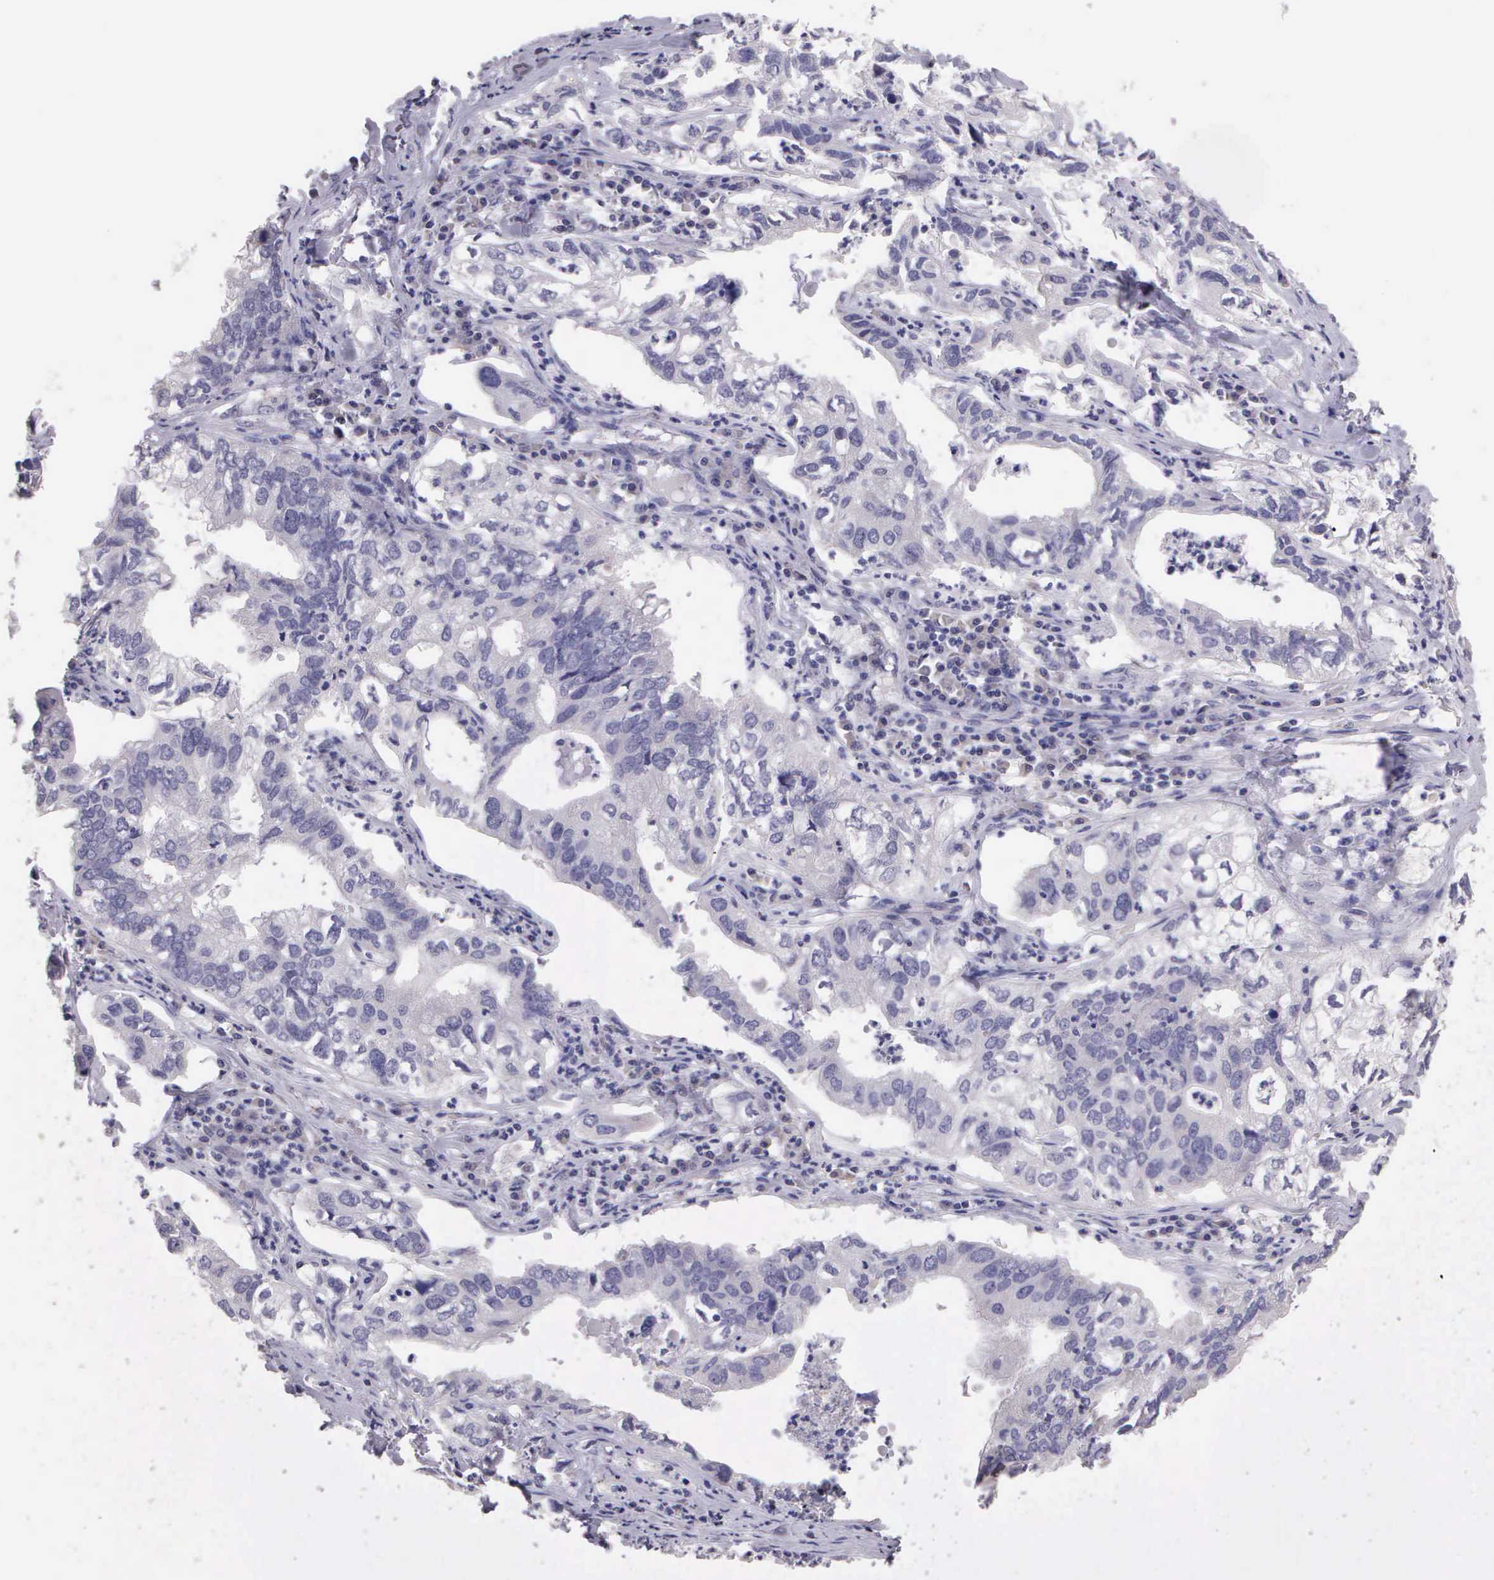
{"staining": {"intensity": "negative", "quantity": "none", "location": "none"}, "tissue": "lung cancer", "cell_type": "Tumor cells", "image_type": "cancer", "snomed": [{"axis": "morphology", "description": "Adenocarcinoma, NOS"}, {"axis": "topography", "description": "Lung"}], "caption": "This is an immunohistochemistry histopathology image of adenocarcinoma (lung). There is no staining in tumor cells.", "gene": "ESR1", "patient": {"sex": "male", "age": 48}}